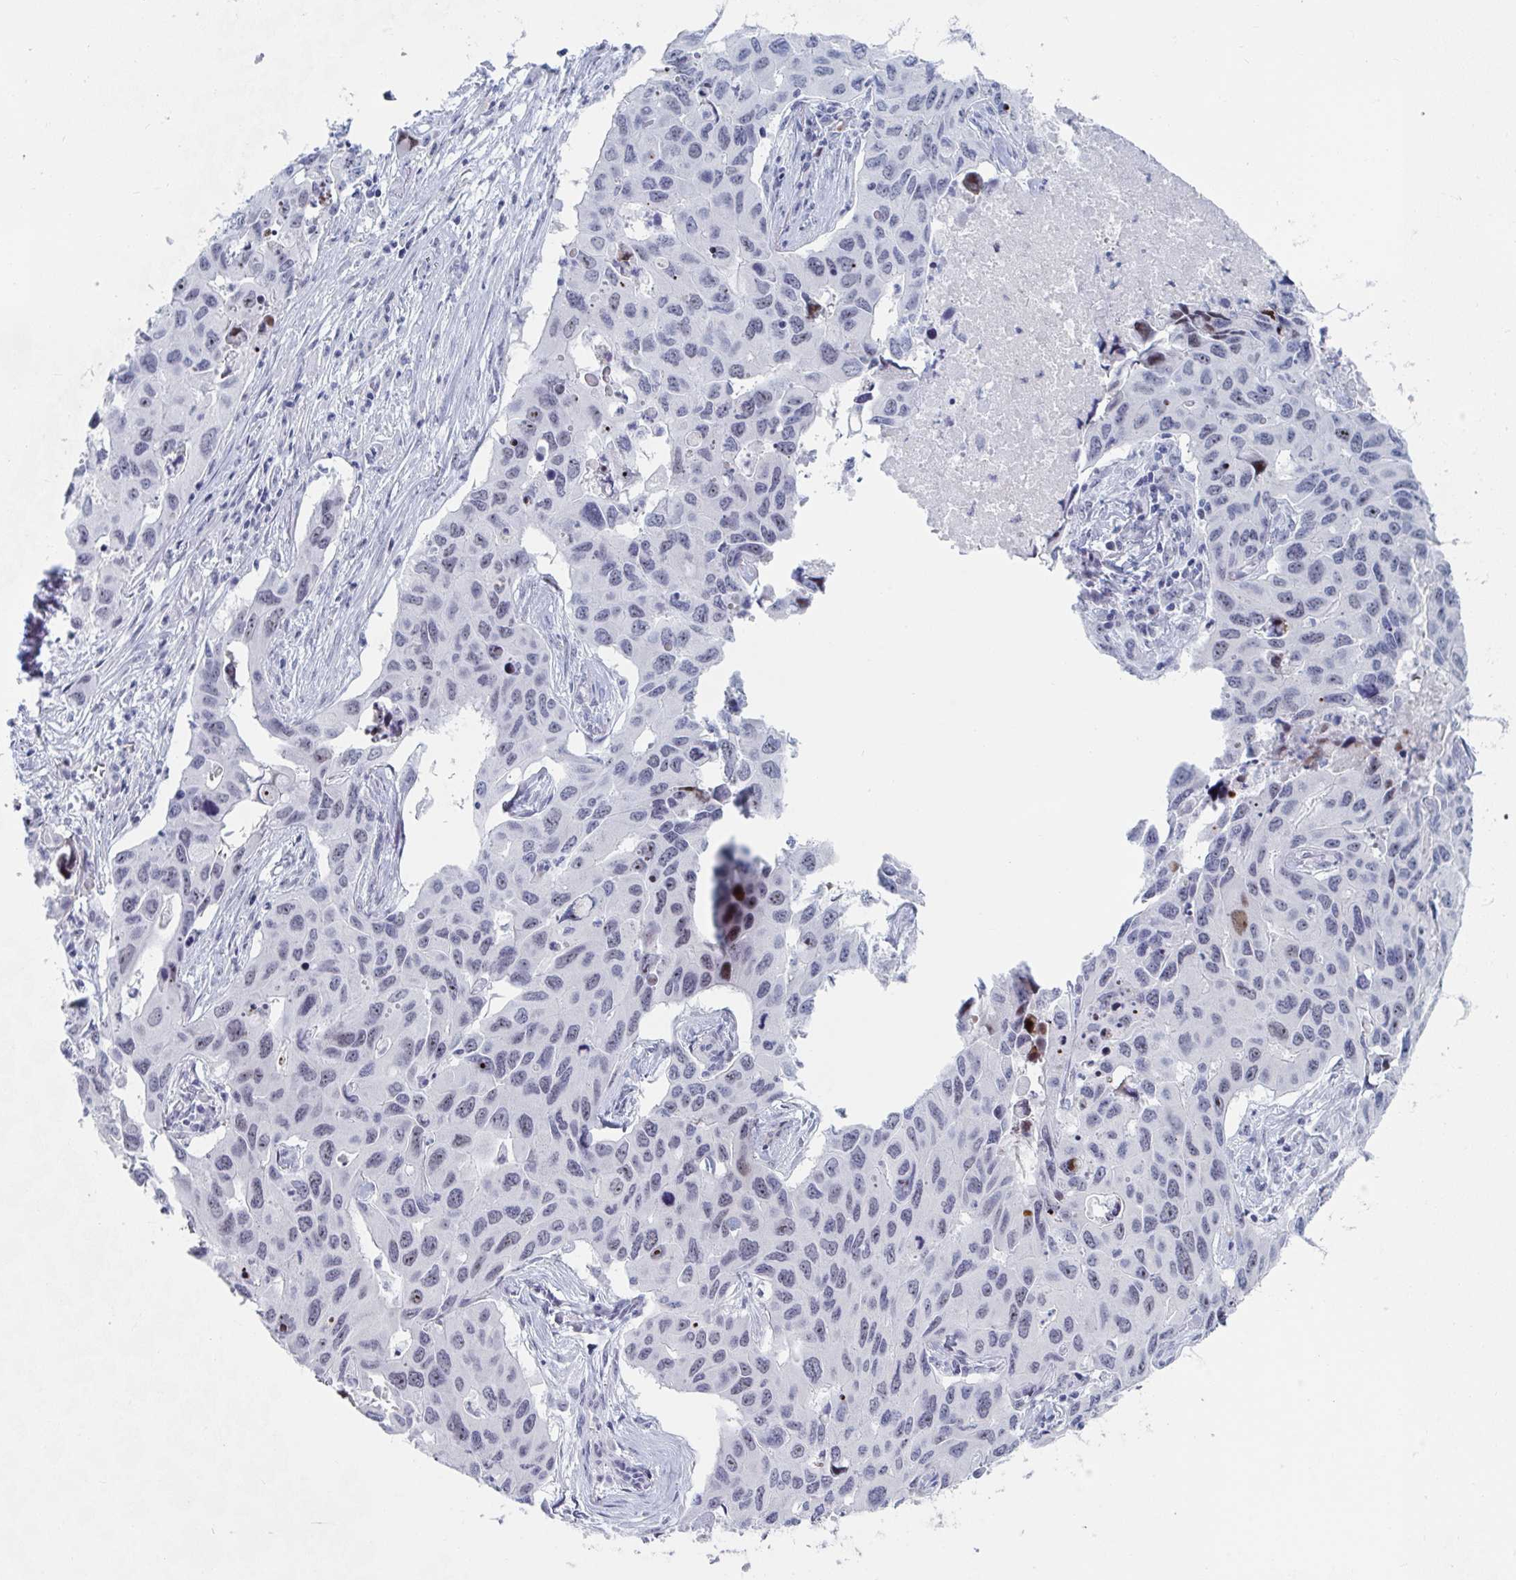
{"staining": {"intensity": "weak", "quantity": "<25%", "location": "nuclear"}, "tissue": "lung cancer", "cell_type": "Tumor cells", "image_type": "cancer", "snomed": [{"axis": "morphology", "description": "Adenocarcinoma, NOS"}, {"axis": "topography", "description": "Lung"}], "caption": "An image of human lung cancer is negative for staining in tumor cells.", "gene": "NR1H2", "patient": {"sex": "male", "age": 64}}